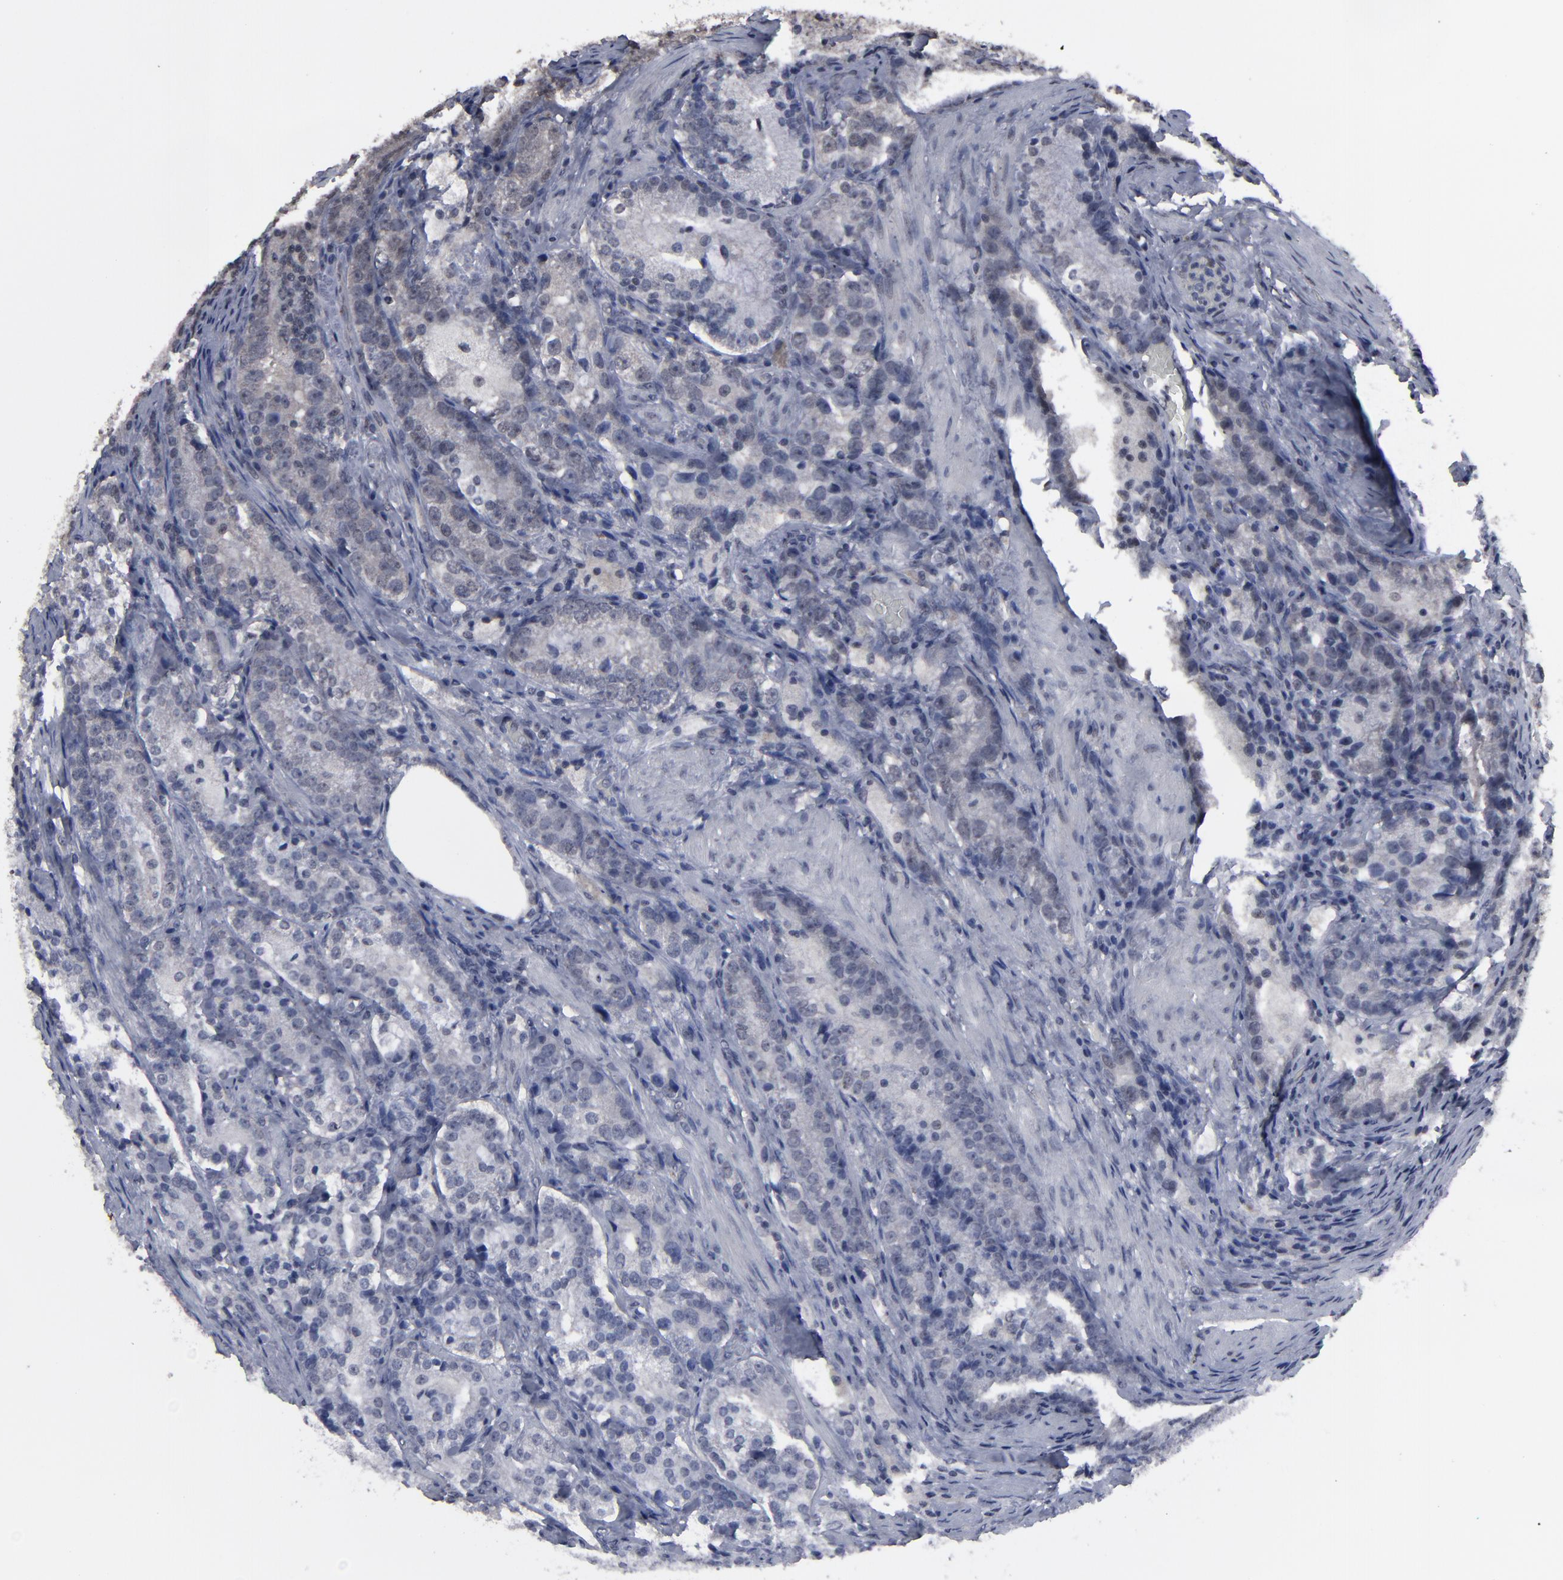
{"staining": {"intensity": "negative", "quantity": "none", "location": "none"}, "tissue": "prostate cancer", "cell_type": "Tumor cells", "image_type": "cancer", "snomed": [{"axis": "morphology", "description": "Adenocarcinoma, High grade"}, {"axis": "topography", "description": "Prostate"}], "caption": "This photomicrograph is of prostate cancer stained with IHC to label a protein in brown with the nuclei are counter-stained blue. There is no staining in tumor cells. (DAB immunohistochemistry visualized using brightfield microscopy, high magnification).", "gene": "SSRP1", "patient": {"sex": "male", "age": 63}}